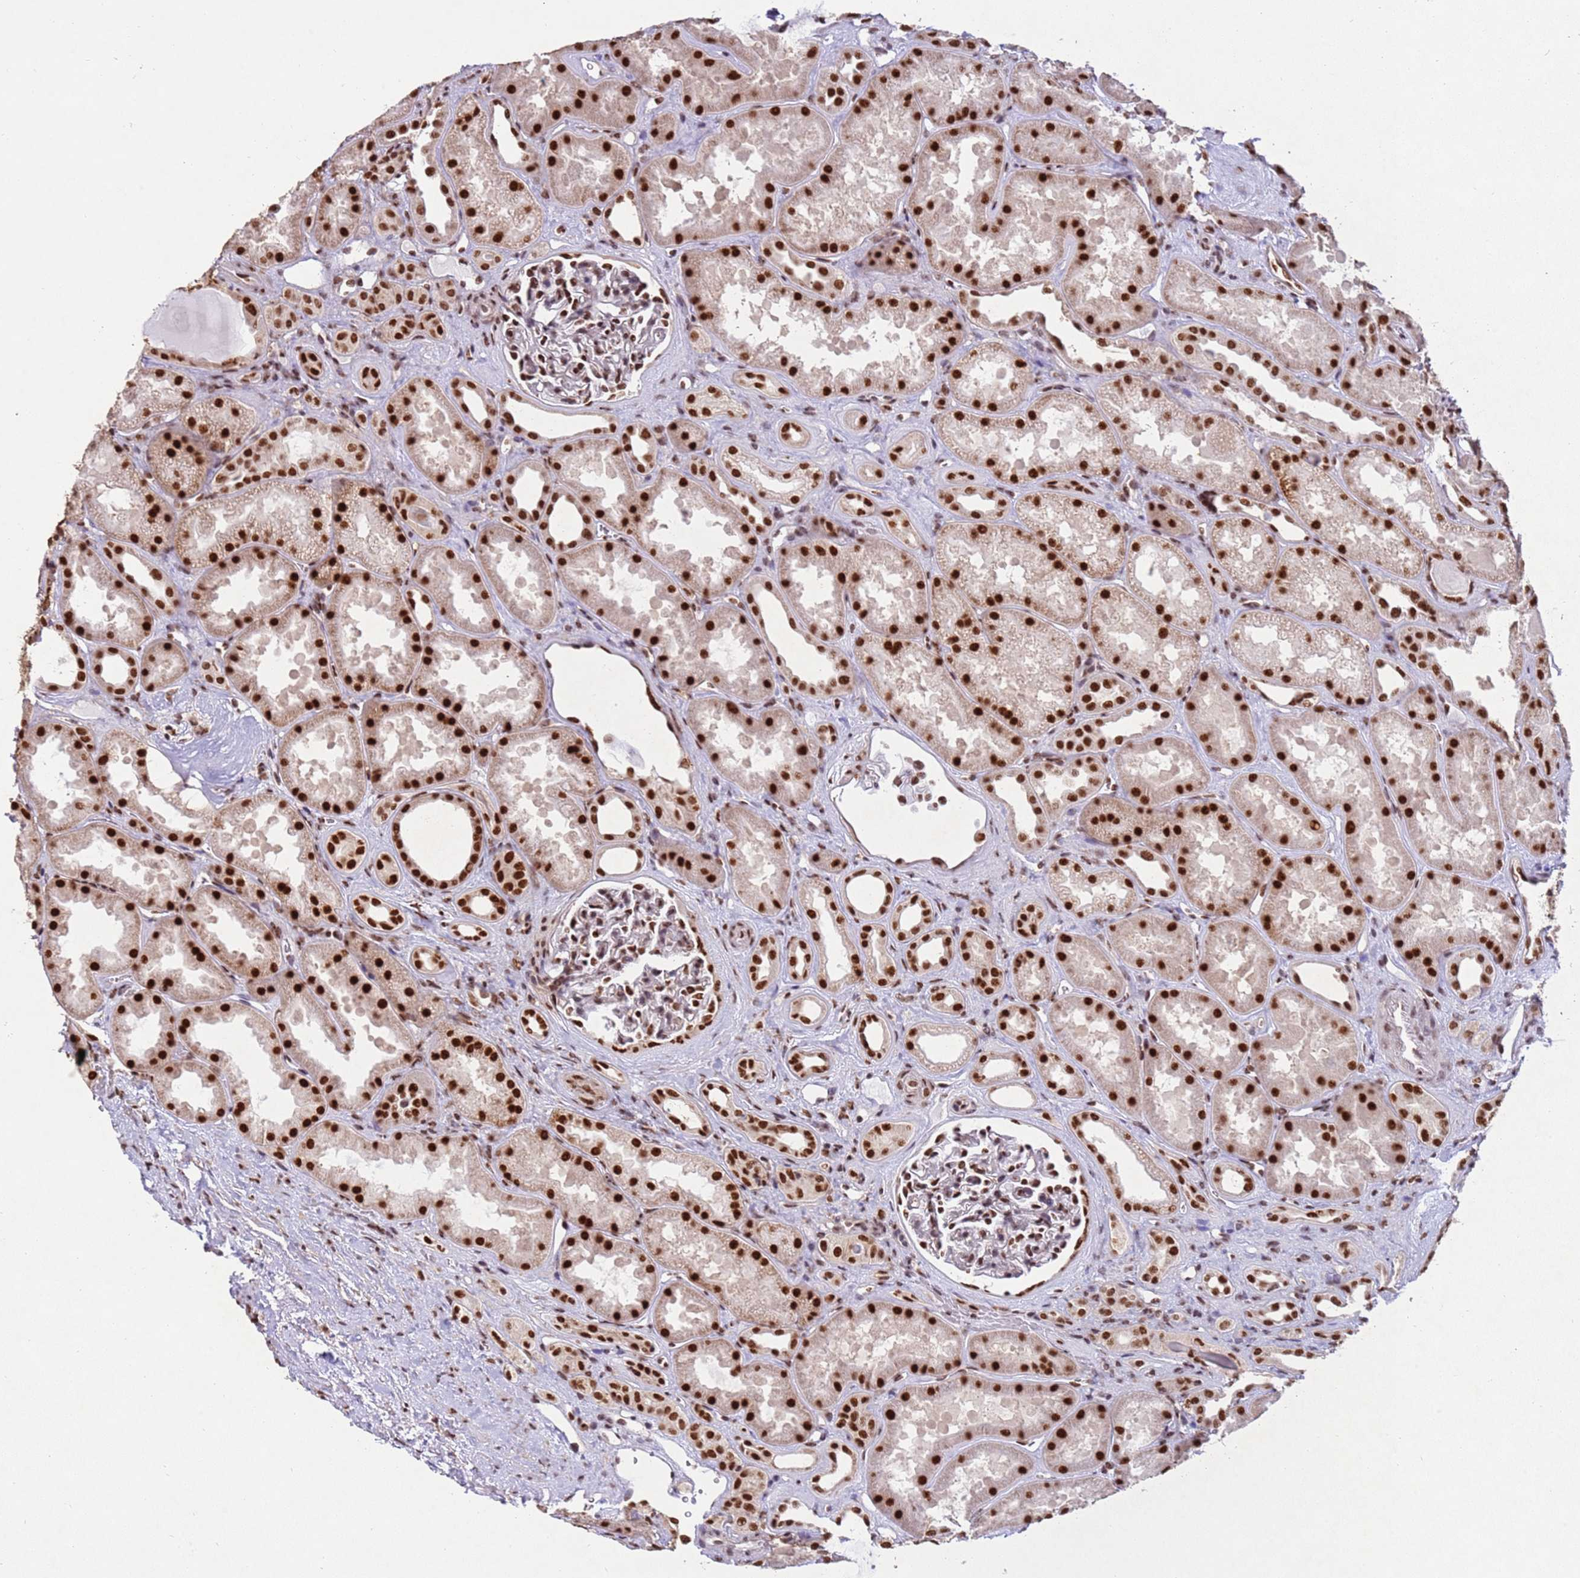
{"staining": {"intensity": "strong", "quantity": ">75%", "location": "nuclear"}, "tissue": "kidney", "cell_type": "Cells in glomeruli", "image_type": "normal", "snomed": [{"axis": "morphology", "description": "Normal tissue, NOS"}, {"axis": "topography", "description": "Kidney"}], "caption": "Immunohistochemical staining of normal human kidney displays >75% levels of strong nuclear protein expression in about >75% of cells in glomeruli.", "gene": "ESF1", "patient": {"sex": "male", "age": 61}}